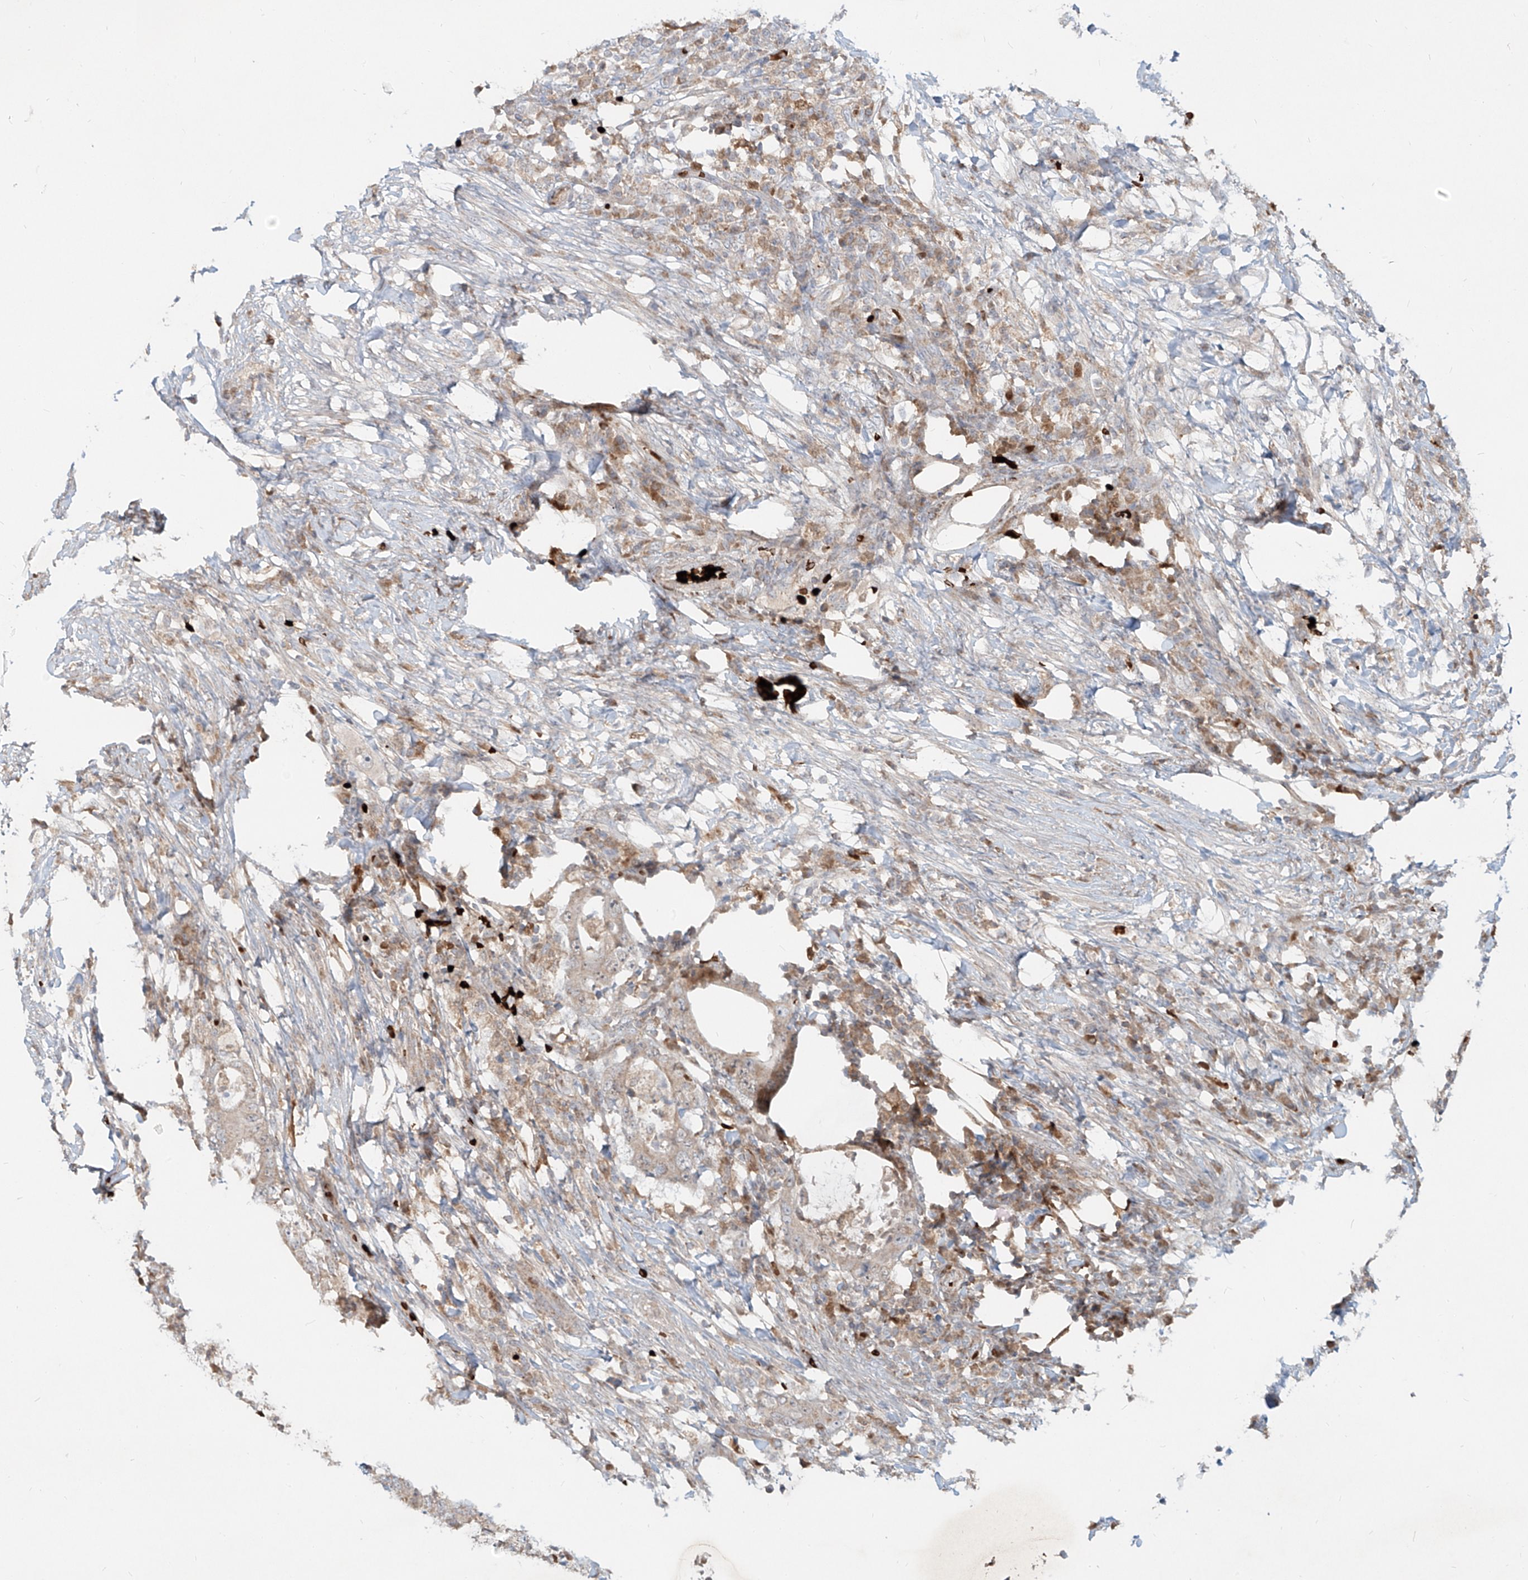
{"staining": {"intensity": "moderate", "quantity": ">75%", "location": "cytoplasmic/membranous"}, "tissue": "colorectal cancer", "cell_type": "Tumor cells", "image_type": "cancer", "snomed": [{"axis": "morphology", "description": "Adenocarcinoma, NOS"}, {"axis": "topography", "description": "Colon"}], "caption": "This photomicrograph exhibits immunohistochemistry (IHC) staining of colorectal adenocarcinoma, with medium moderate cytoplasmic/membranous staining in about >75% of tumor cells.", "gene": "FGD2", "patient": {"sex": "male", "age": 83}}